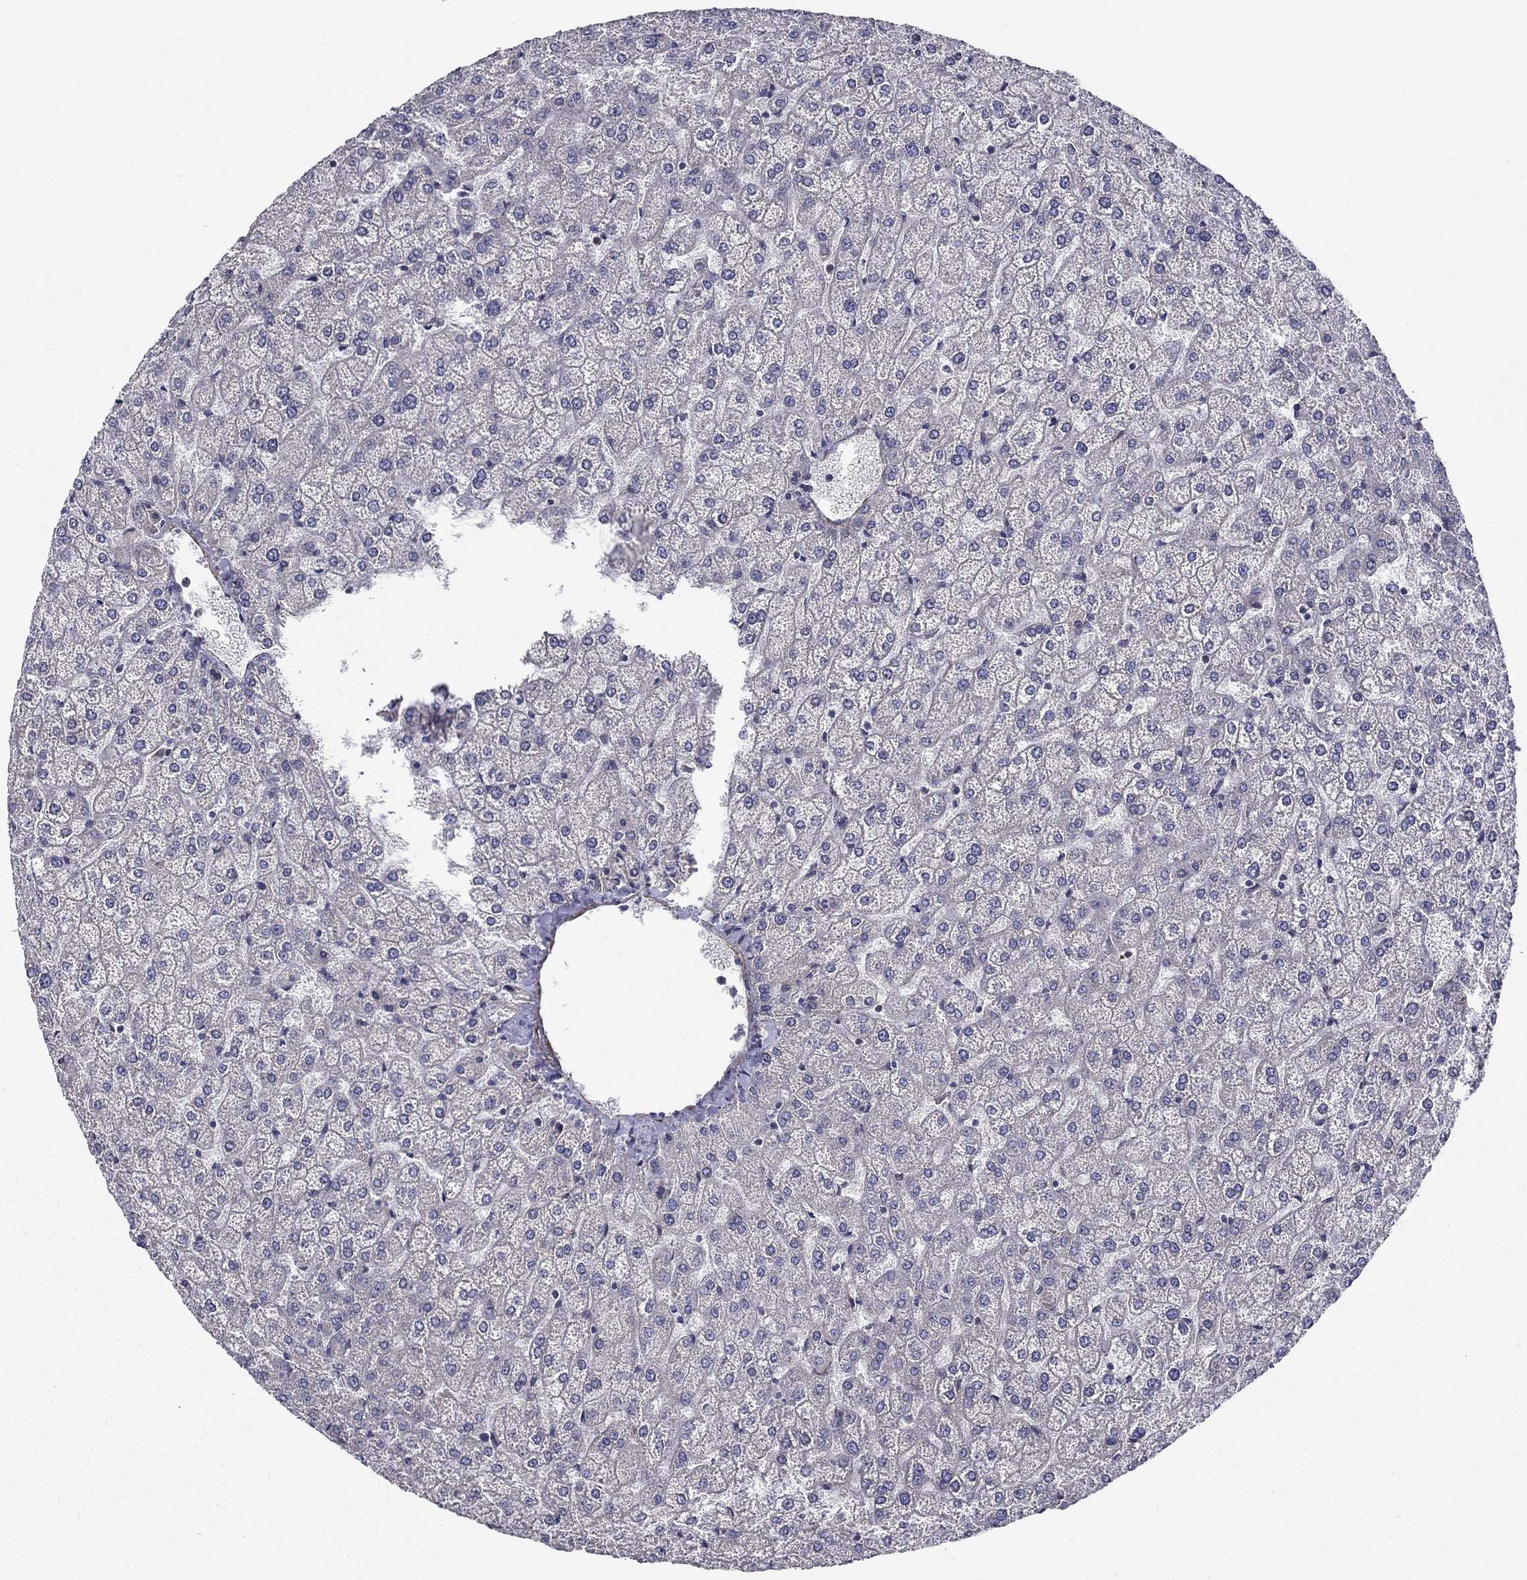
{"staining": {"intensity": "negative", "quantity": "none", "location": "none"}, "tissue": "liver", "cell_type": "Cholangiocytes", "image_type": "normal", "snomed": [{"axis": "morphology", "description": "Normal tissue, NOS"}, {"axis": "topography", "description": "Liver"}], "caption": "This is a micrograph of immunohistochemistry staining of benign liver, which shows no positivity in cholangiocytes.", "gene": "SYNC", "patient": {"sex": "female", "age": 32}}